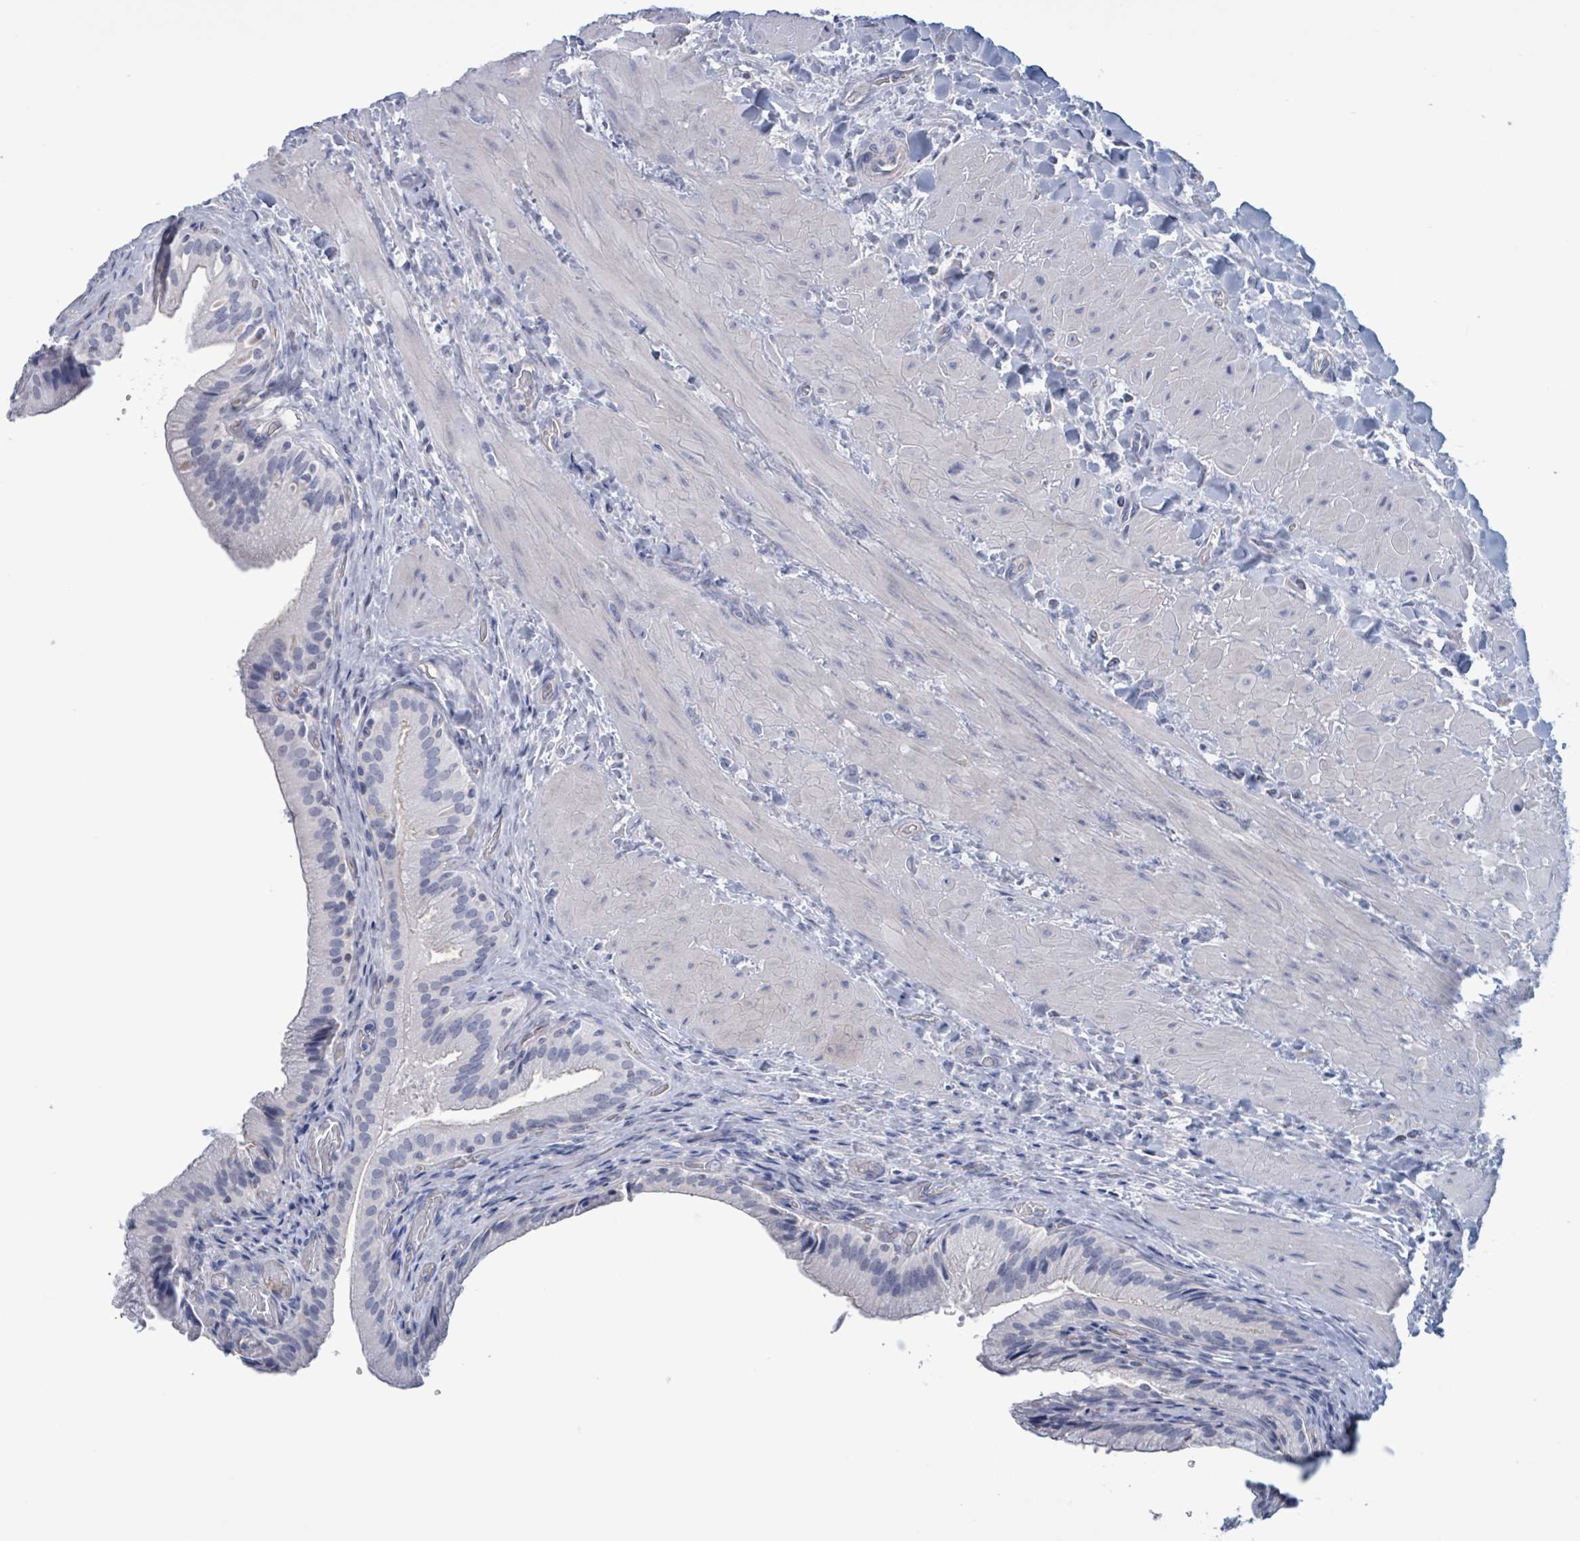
{"staining": {"intensity": "negative", "quantity": "none", "location": "none"}, "tissue": "gallbladder", "cell_type": "Glandular cells", "image_type": "normal", "snomed": [{"axis": "morphology", "description": "Normal tissue, NOS"}, {"axis": "topography", "description": "Gallbladder"}], "caption": "Benign gallbladder was stained to show a protein in brown. There is no significant staining in glandular cells.", "gene": "CT45A10", "patient": {"sex": "male", "age": 24}}